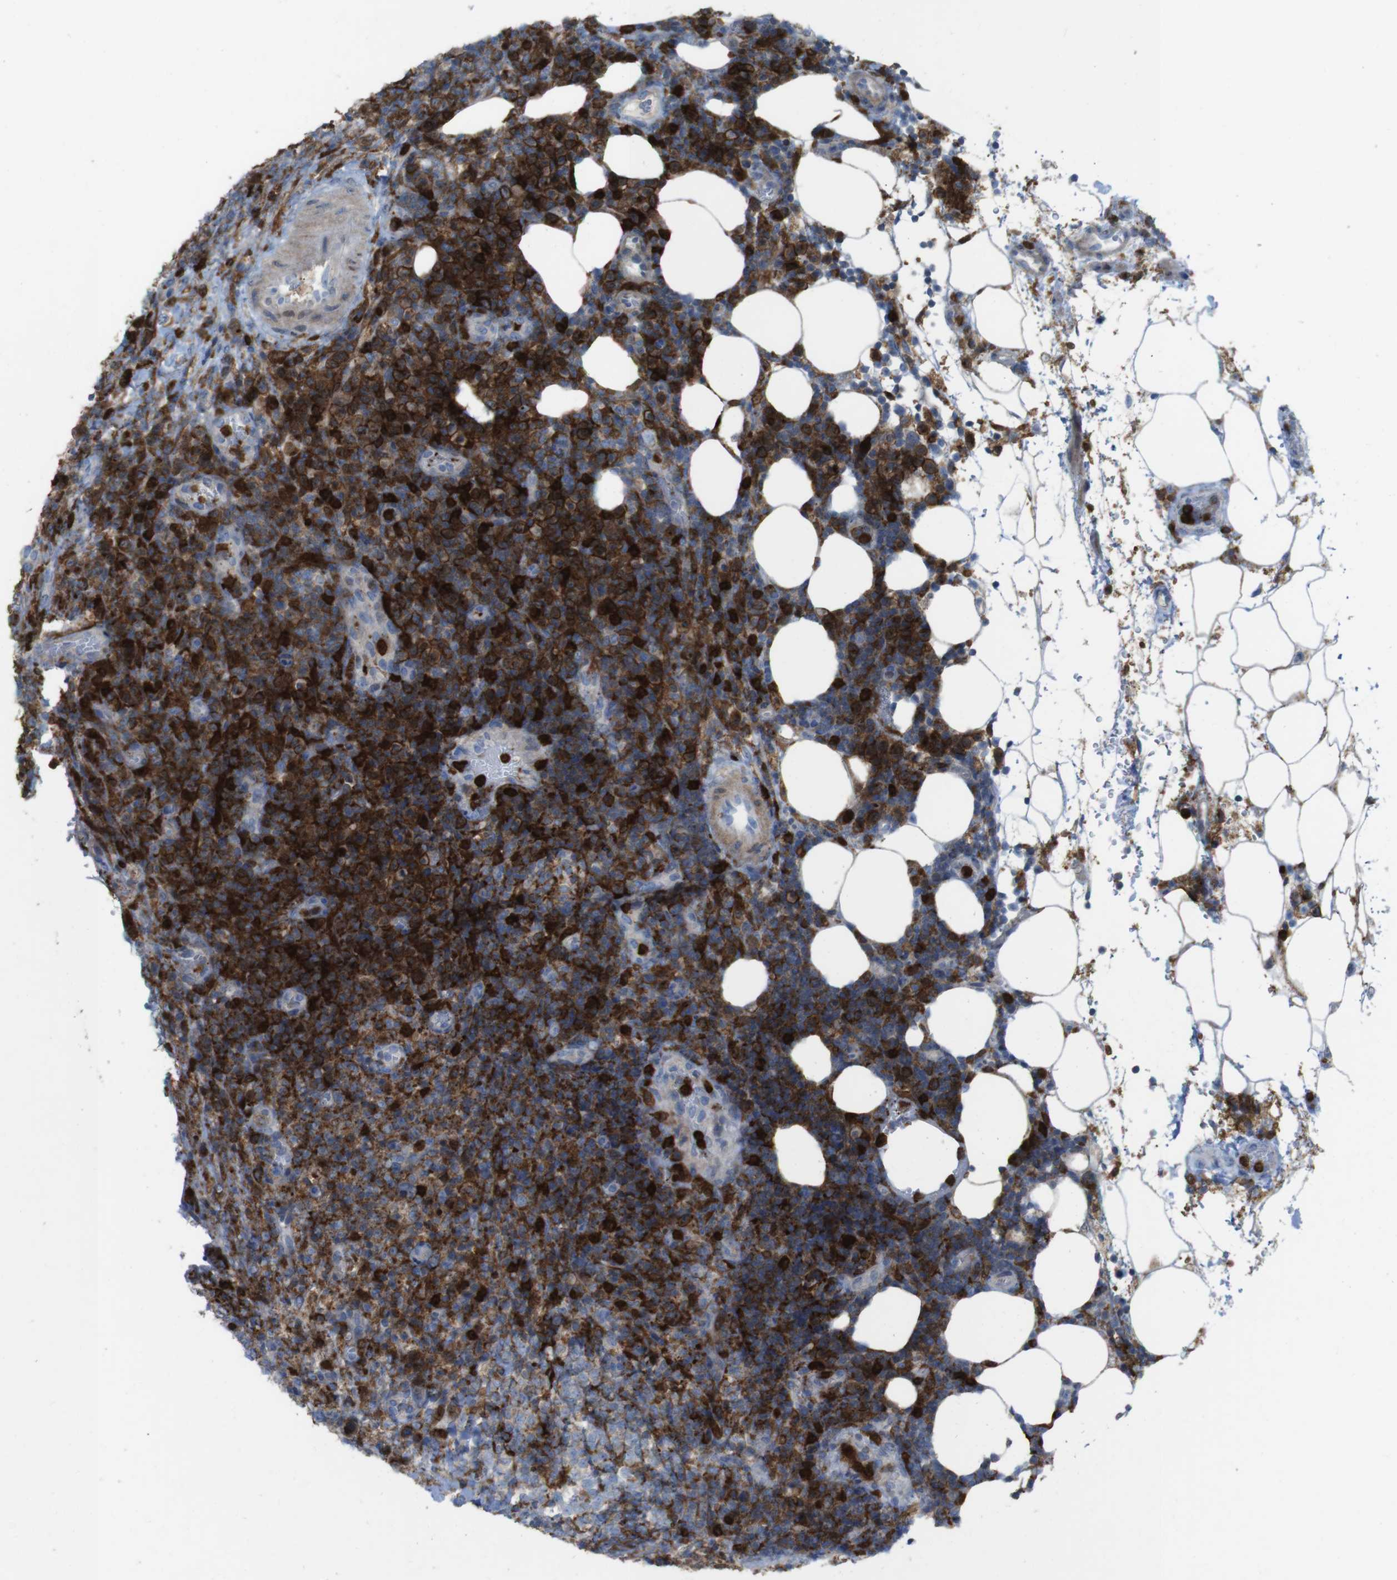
{"staining": {"intensity": "strong", "quantity": "25%-75%", "location": "cytoplasmic/membranous"}, "tissue": "lymphoma", "cell_type": "Tumor cells", "image_type": "cancer", "snomed": [{"axis": "morphology", "description": "Malignant lymphoma, non-Hodgkin's type, High grade"}, {"axis": "topography", "description": "Lymph node"}], "caption": "There is high levels of strong cytoplasmic/membranous expression in tumor cells of lymphoma, as demonstrated by immunohistochemical staining (brown color).", "gene": "PRKCD", "patient": {"sex": "female", "age": 76}}